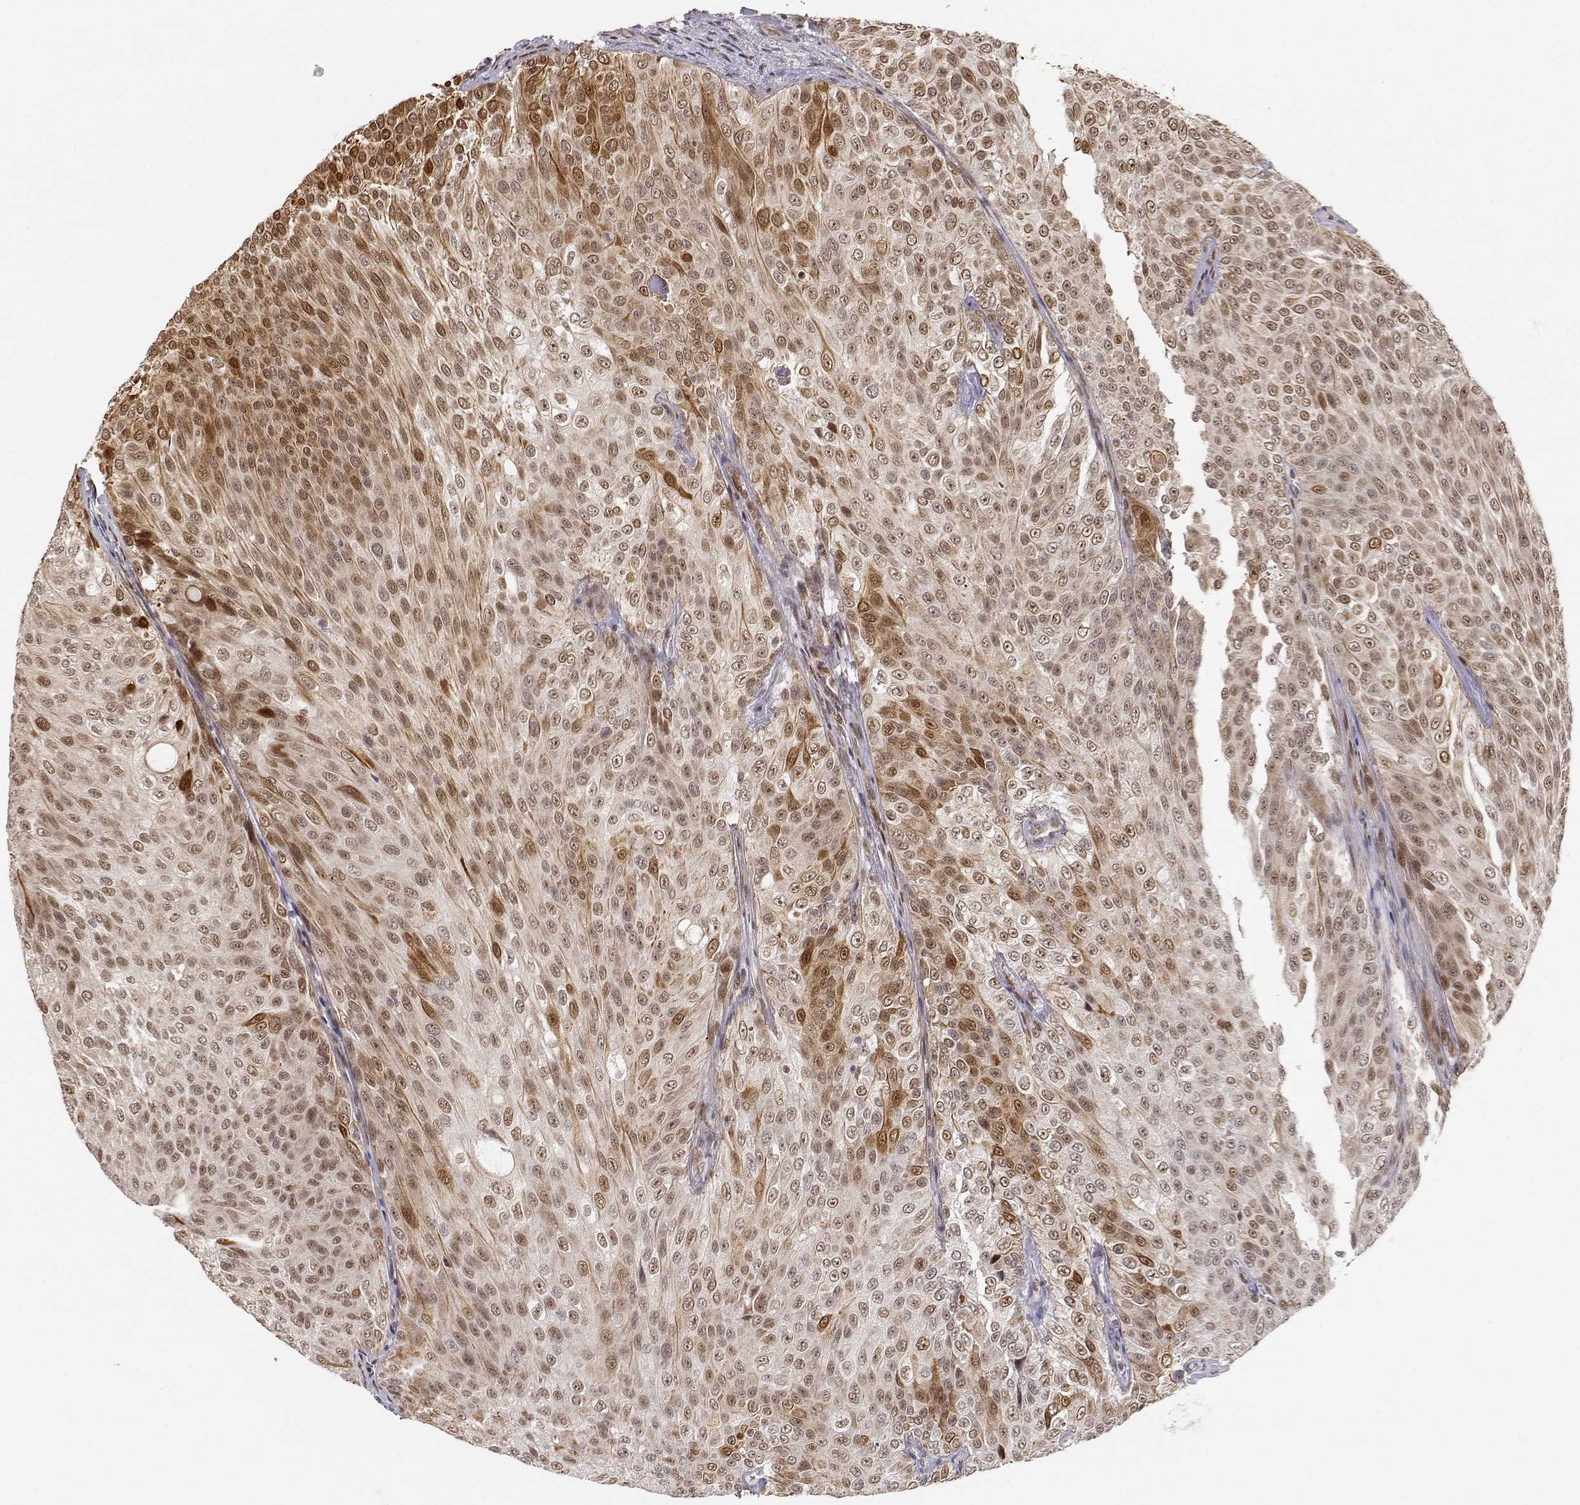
{"staining": {"intensity": "strong", "quantity": "<25%", "location": "cytoplasmic/membranous,nuclear"}, "tissue": "urothelial cancer", "cell_type": "Tumor cells", "image_type": "cancer", "snomed": [{"axis": "morphology", "description": "Urothelial carcinoma, Low grade"}, {"axis": "topography", "description": "Ureter, NOS"}, {"axis": "topography", "description": "Urinary bladder"}], "caption": "Brown immunohistochemical staining in low-grade urothelial carcinoma demonstrates strong cytoplasmic/membranous and nuclear positivity in approximately <25% of tumor cells.", "gene": "BRCA1", "patient": {"sex": "male", "age": 78}}